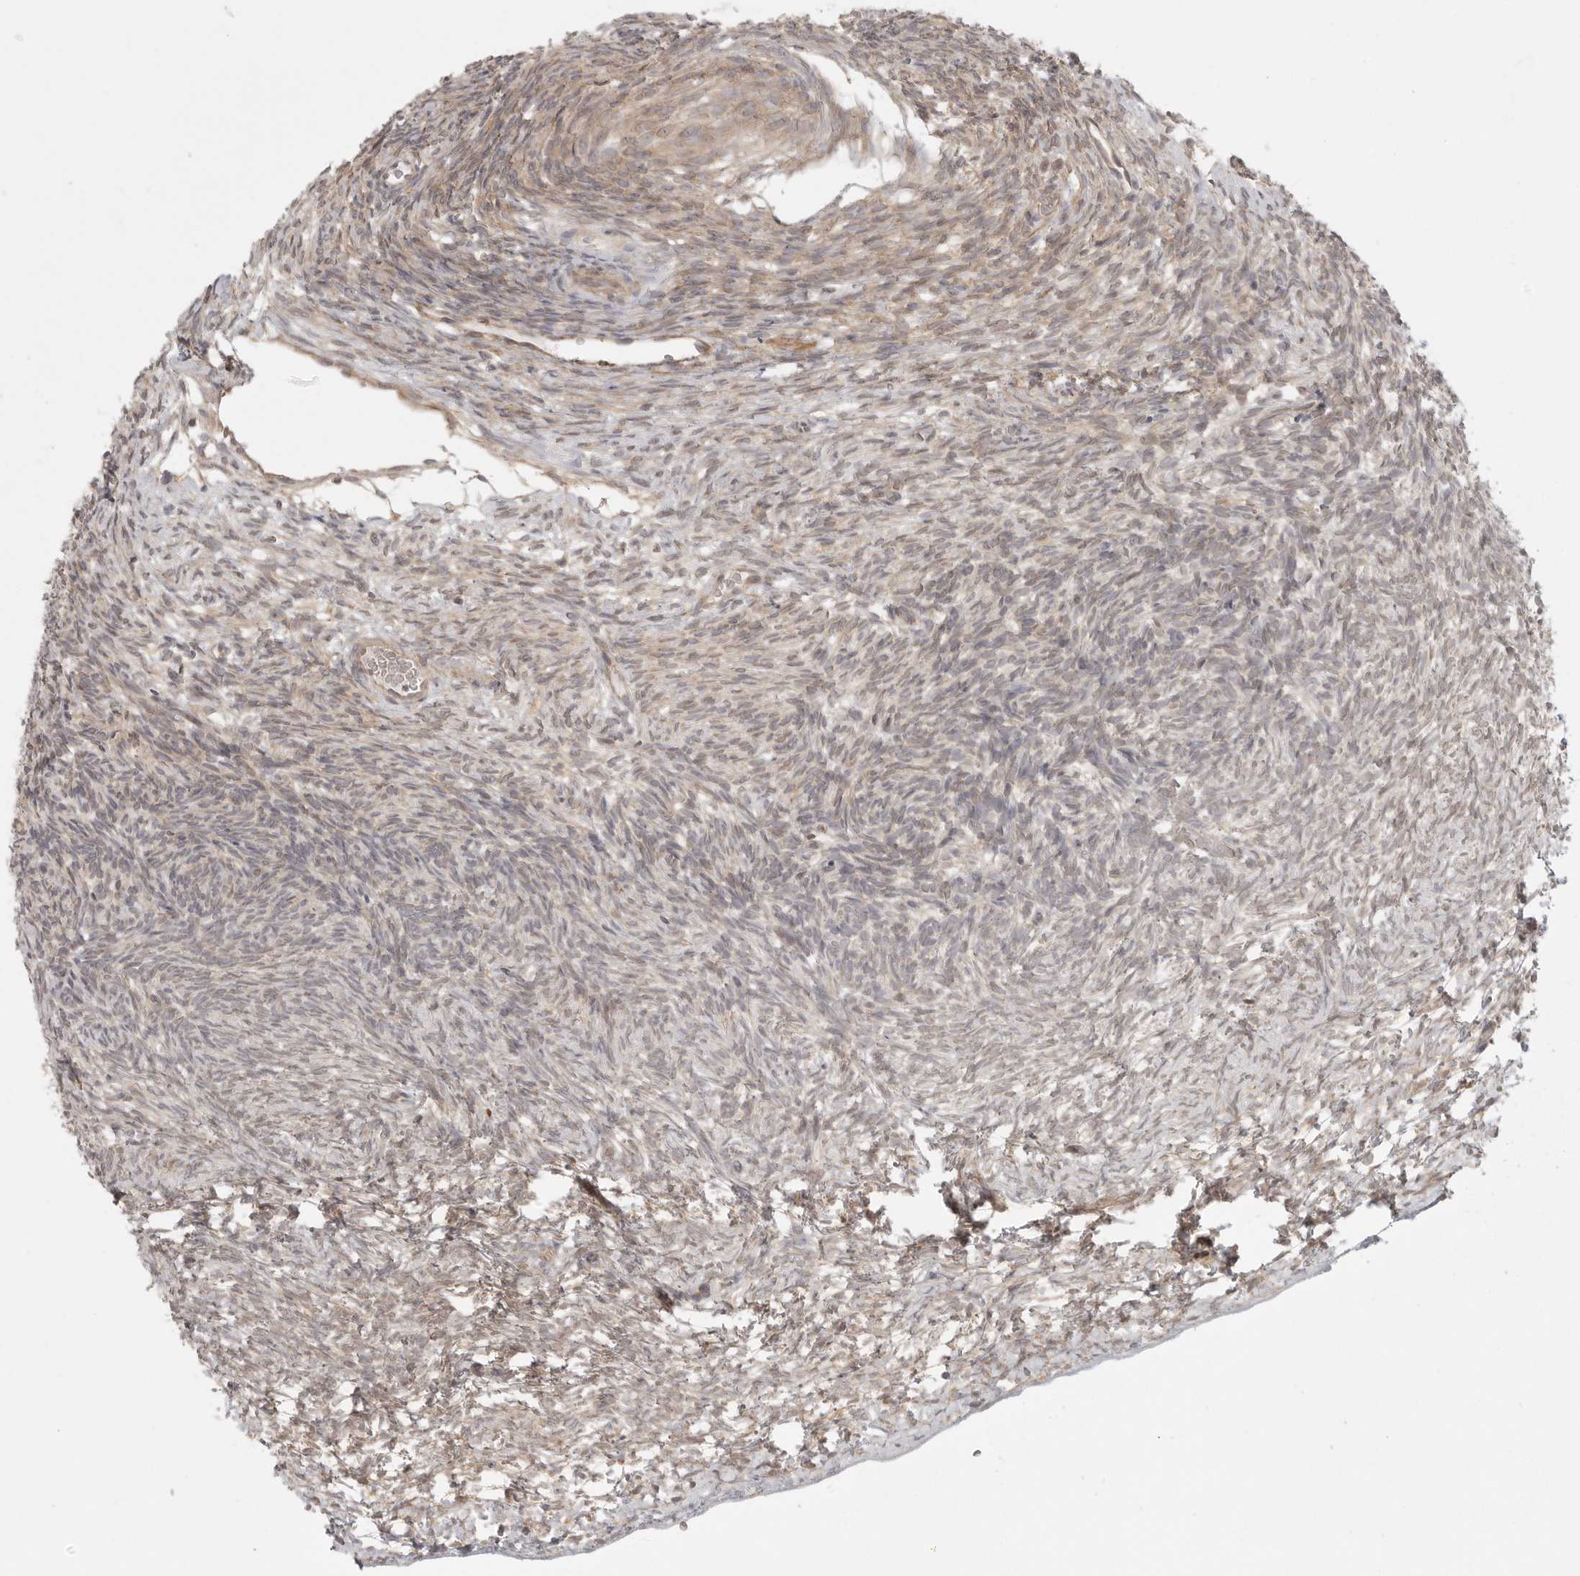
{"staining": {"intensity": "moderate", "quantity": ">75%", "location": "cytoplasmic/membranous"}, "tissue": "ovary", "cell_type": "Follicle cells", "image_type": "normal", "snomed": [{"axis": "morphology", "description": "Normal tissue, NOS"}, {"axis": "topography", "description": "Ovary"}], "caption": "Follicle cells demonstrate medium levels of moderate cytoplasmic/membranous staining in about >75% of cells in normal ovary. (DAB (3,3'-diaminobenzidine) = brown stain, brightfield microscopy at high magnification).", "gene": "CERS2", "patient": {"sex": "female", "age": 34}}